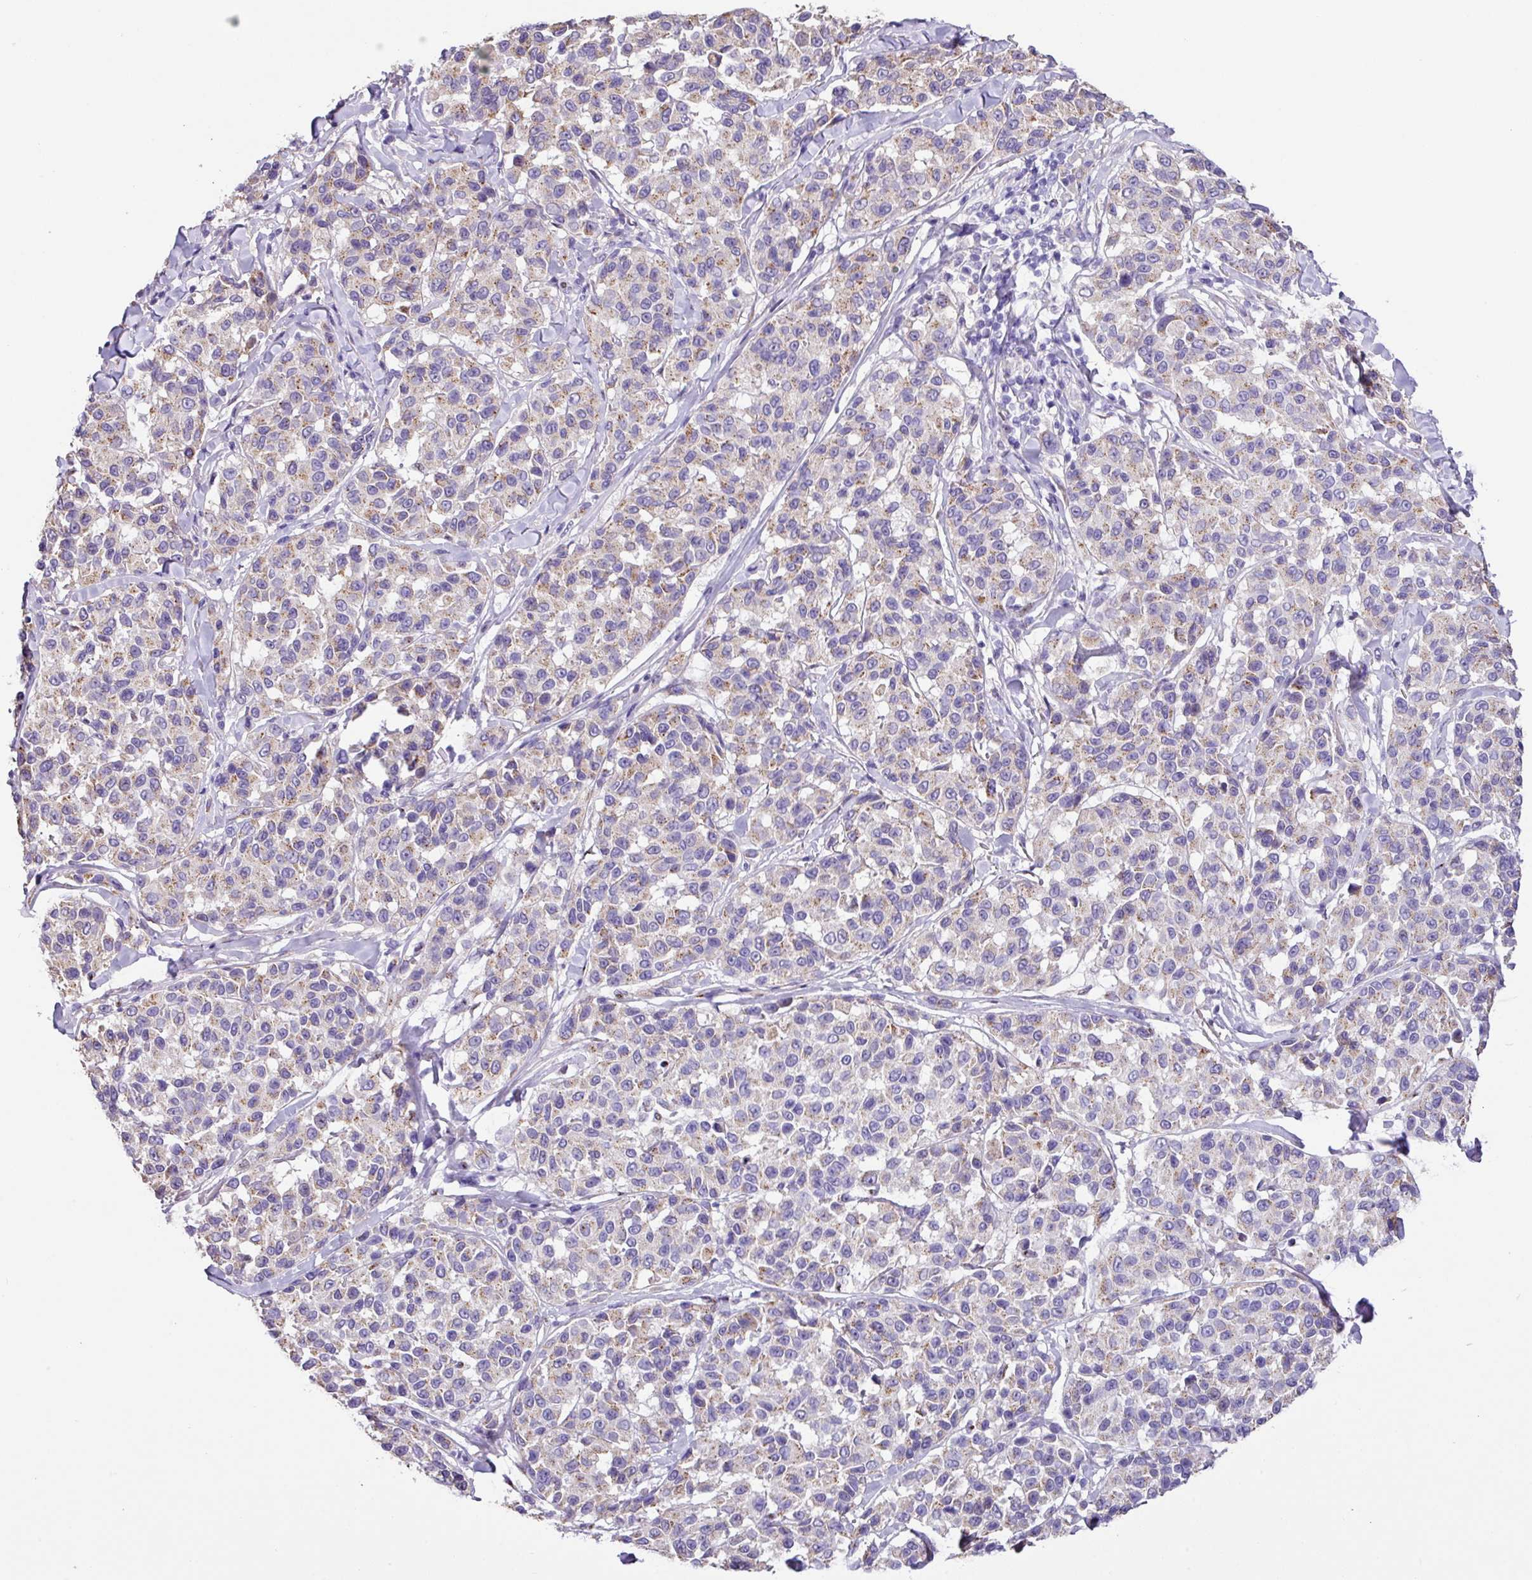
{"staining": {"intensity": "weak", "quantity": "25%-75%", "location": "cytoplasmic/membranous"}, "tissue": "melanoma", "cell_type": "Tumor cells", "image_type": "cancer", "snomed": [{"axis": "morphology", "description": "Malignant melanoma, NOS"}, {"axis": "topography", "description": "Skin"}], "caption": "The immunohistochemical stain labels weak cytoplasmic/membranous positivity in tumor cells of melanoma tissue.", "gene": "ZG16", "patient": {"sex": "female", "age": 66}}